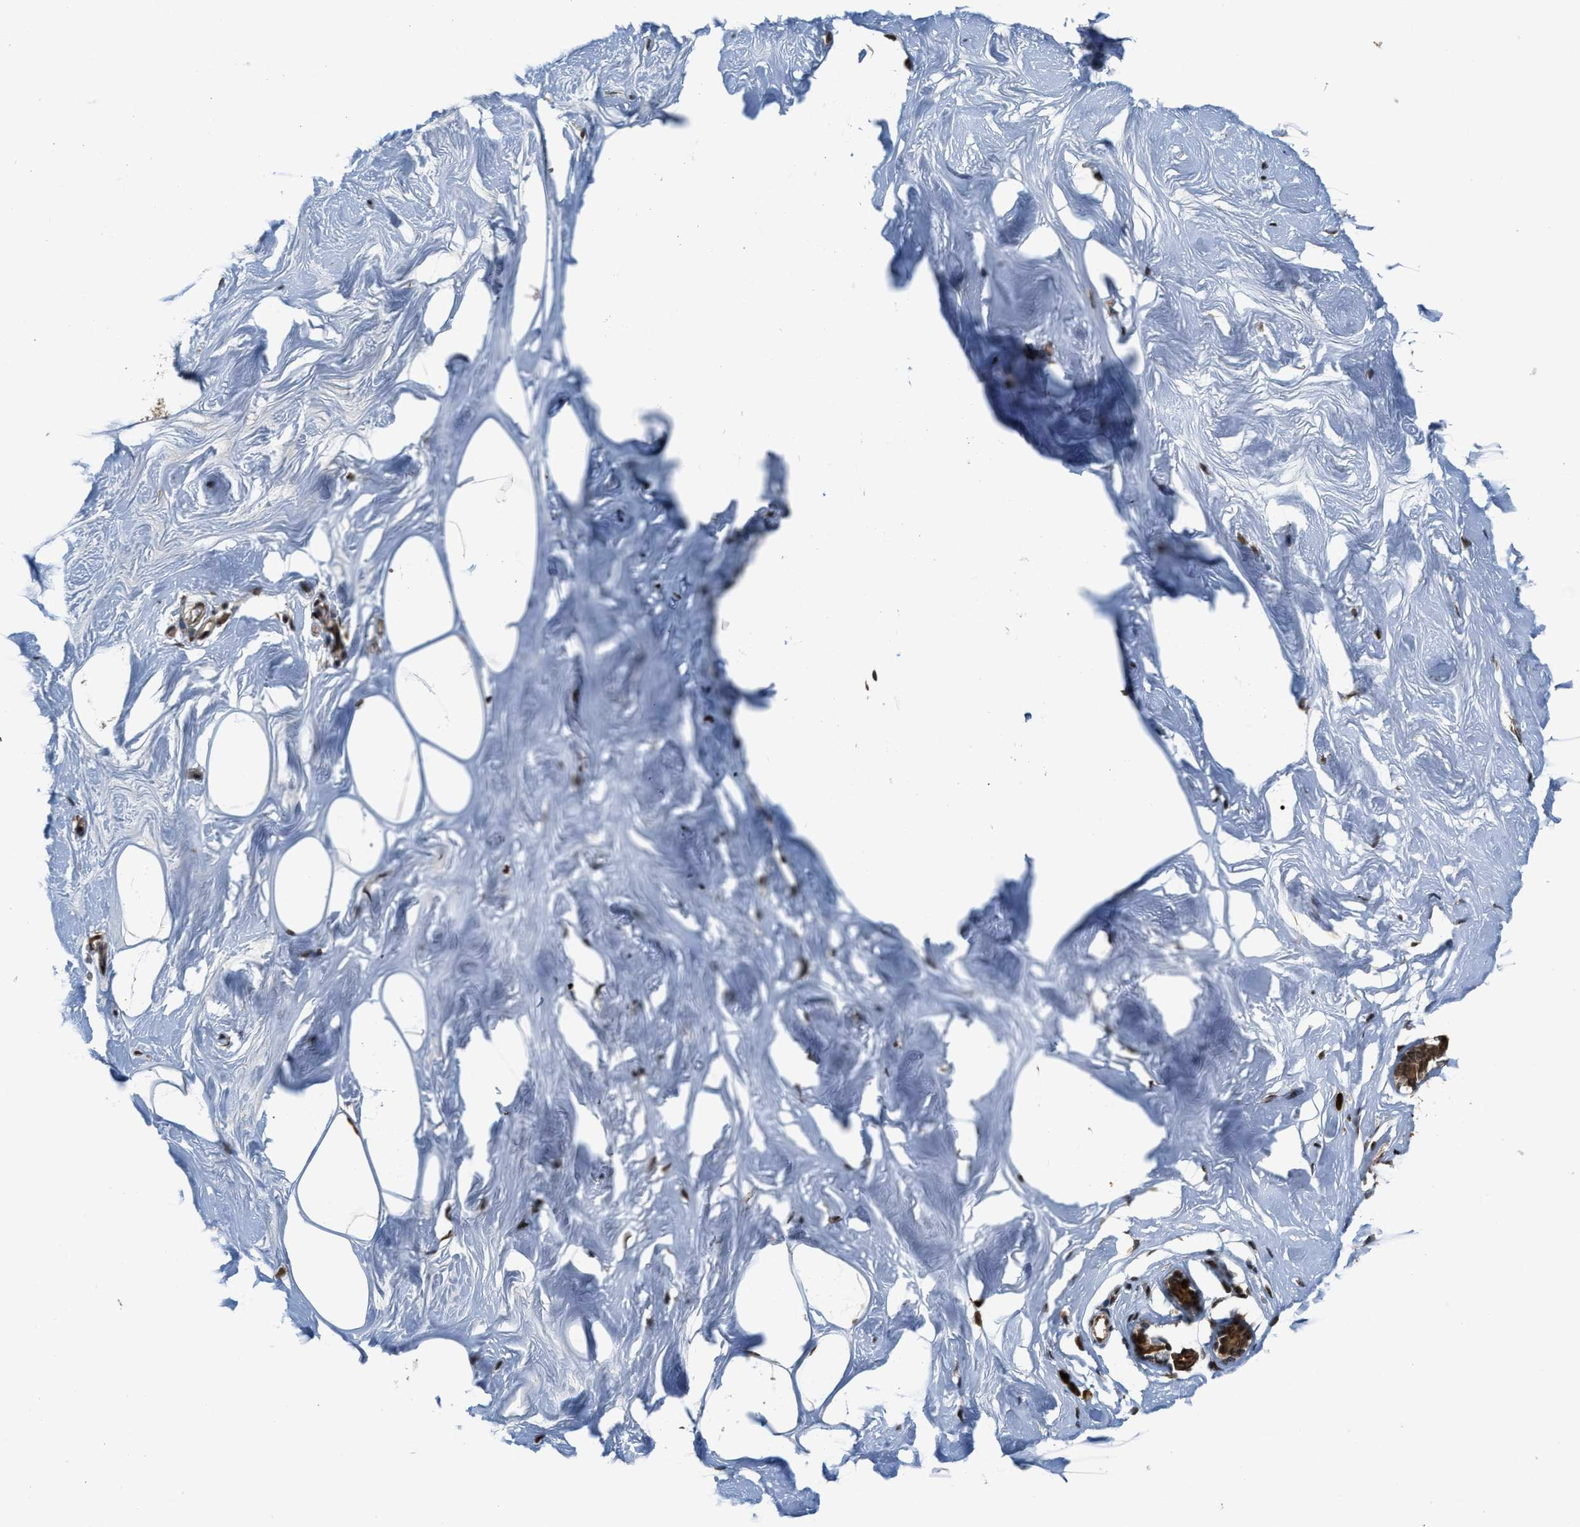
{"staining": {"intensity": "strong", "quantity": ">75%", "location": "cytoplasmic/membranous,nuclear"}, "tissue": "adipose tissue", "cell_type": "Adipocytes", "image_type": "normal", "snomed": [{"axis": "morphology", "description": "Normal tissue, NOS"}, {"axis": "morphology", "description": "Fibrosis, NOS"}, {"axis": "topography", "description": "Breast"}, {"axis": "topography", "description": "Adipose tissue"}], "caption": "IHC histopathology image of benign adipose tissue: adipose tissue stained using IHC demonstrates high levels of strong protein expression localized specifically in the cytoplasmic/membranous,nuclear of adipocytes, appearing as a cytoplasmic/membranous,nuclear brown color.", "gene": "SERTAD2", "patient": {"sex": "female", "age": 39}}